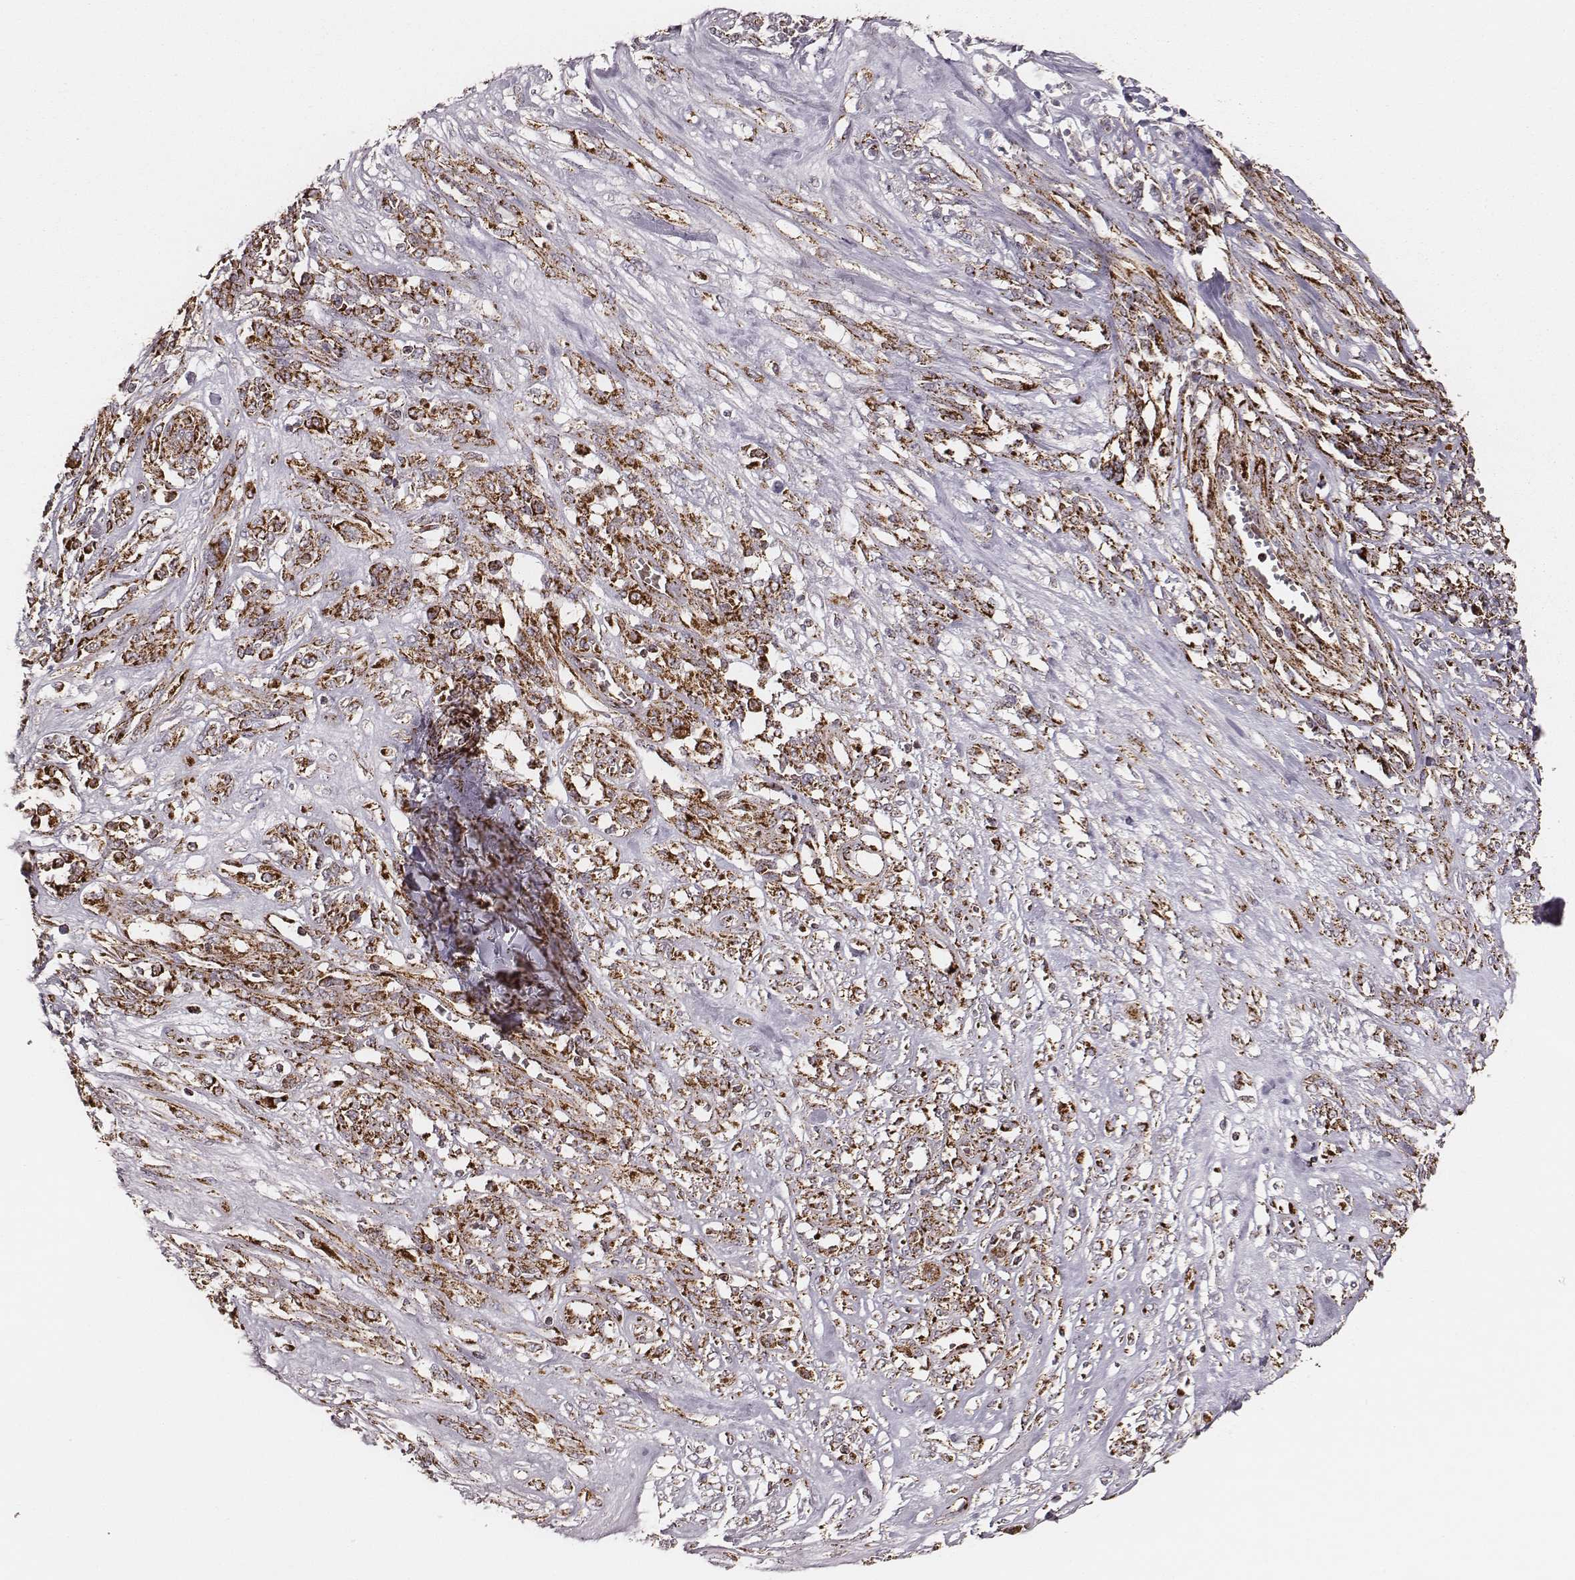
{"staining": {"intensity": "strong", "quantity": ">75%", "location": "cytoplasmic/membranous"}, "tissue": "melanoma", "cell_type": "Tumor cells", "image_type": "cancer", "snomed": [{"axis": "morphology", "description": "Malignant melanoma, NOS"}, {"axis": "topography", "description": "Skin"}], "caption": "There is high levels of strong cytoplasmic/membranous positivity in tumor cells of melanoma, as demonstrated by immunohistochemical staining (brown color).", "gene": "TUFM", "patient": {"sex": "female", "age": 91}}